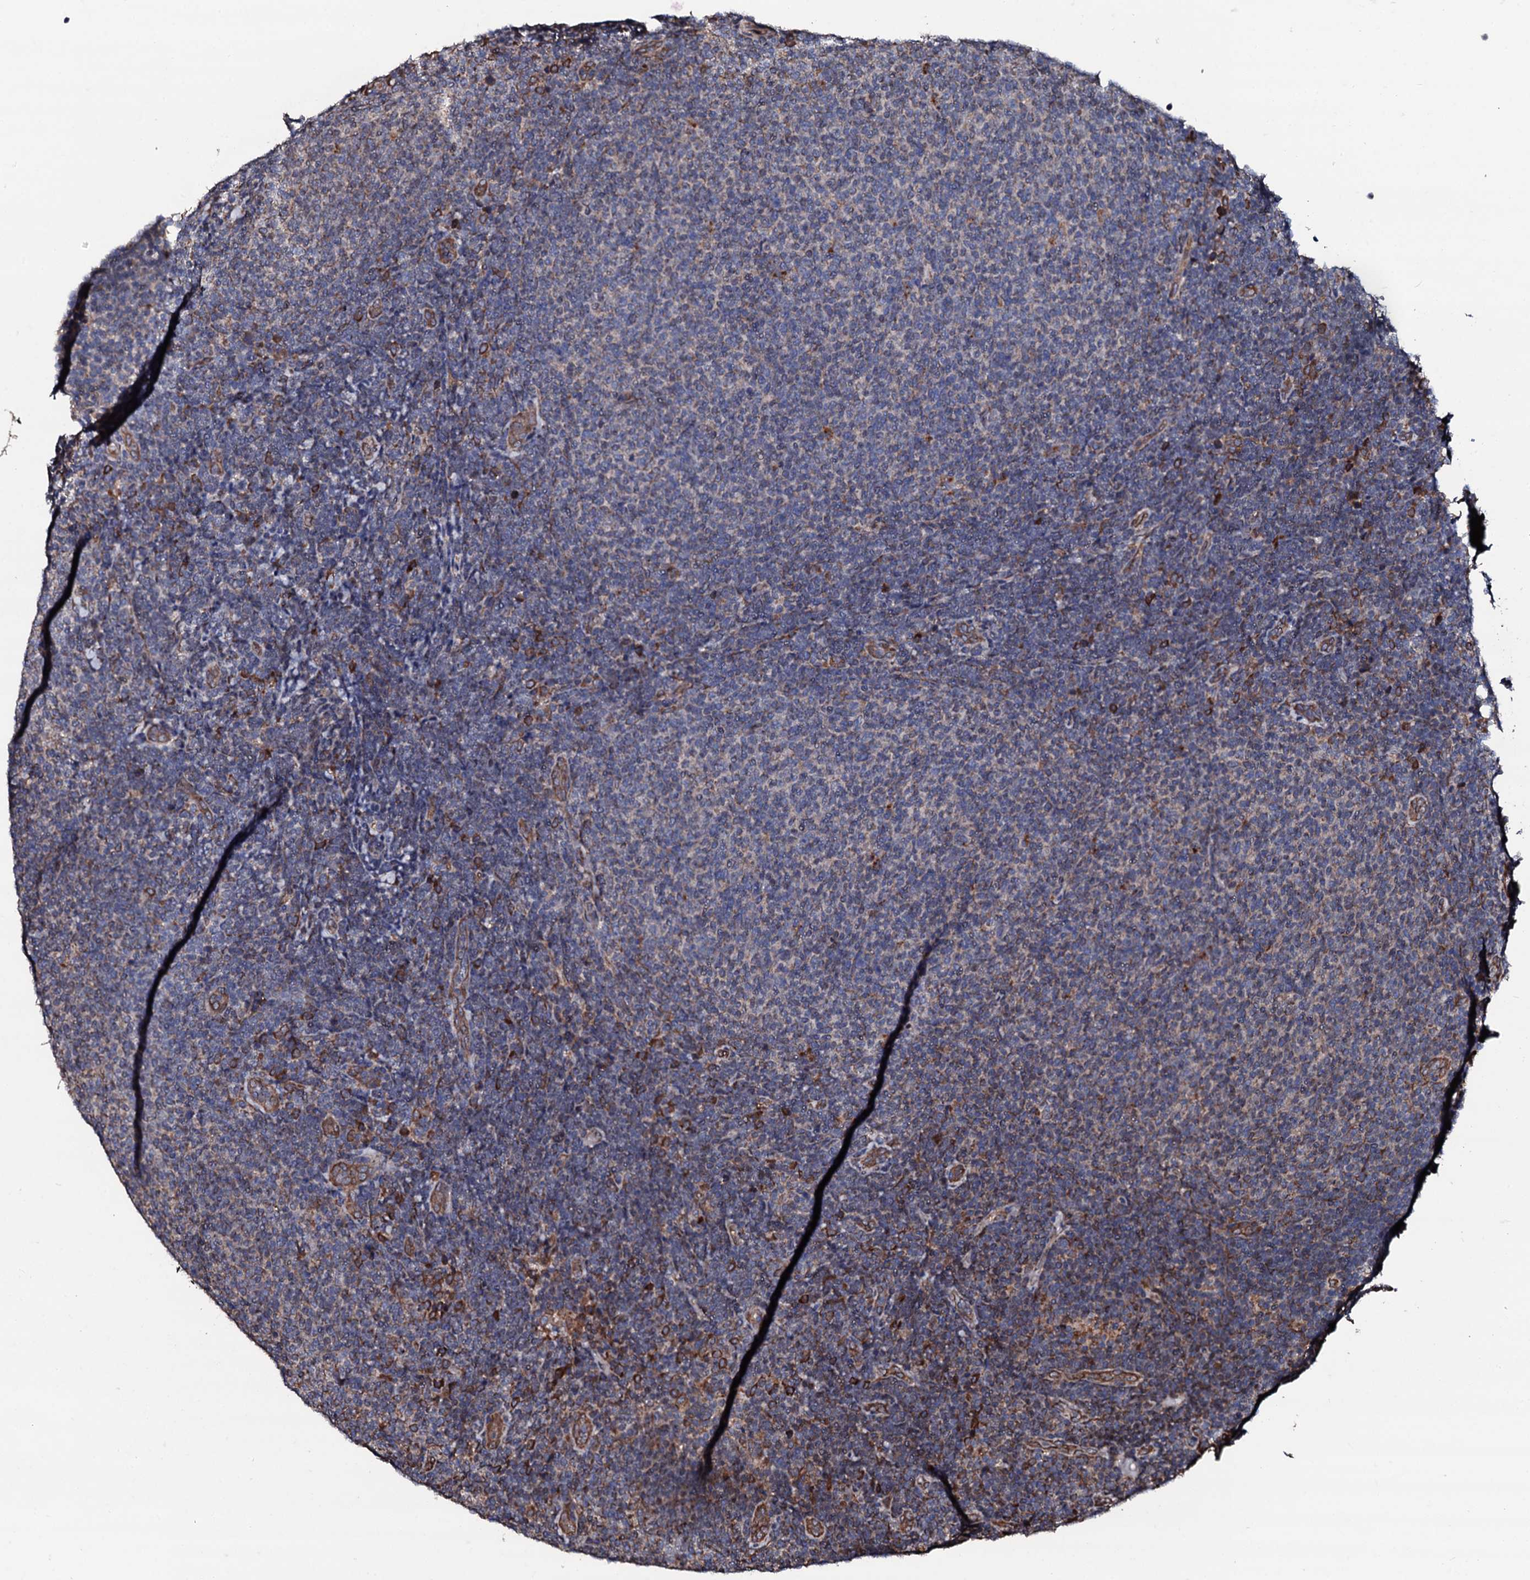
{"staining": {"intensity": "negative", "quantity": "none", "location": "none"}, "tissue": "lymphoma", "cell_type": "Tumor cells", "image_type": "cancer", "snomed": [{"axis": "morphology", "description": "Malignant lymphoma, non-Hodgkin's type, Low grade"}, {"axis": "topography", "description": "Lymph node"}], "caption": "The immunohistochemistry micrograph has no significant positivity in tumor cells of malignant lymphoma, non-Hodgkin's type (low-grade) tissue.", "gene": "CKAP5", "patient": {"sex": "male", "age": 66}}